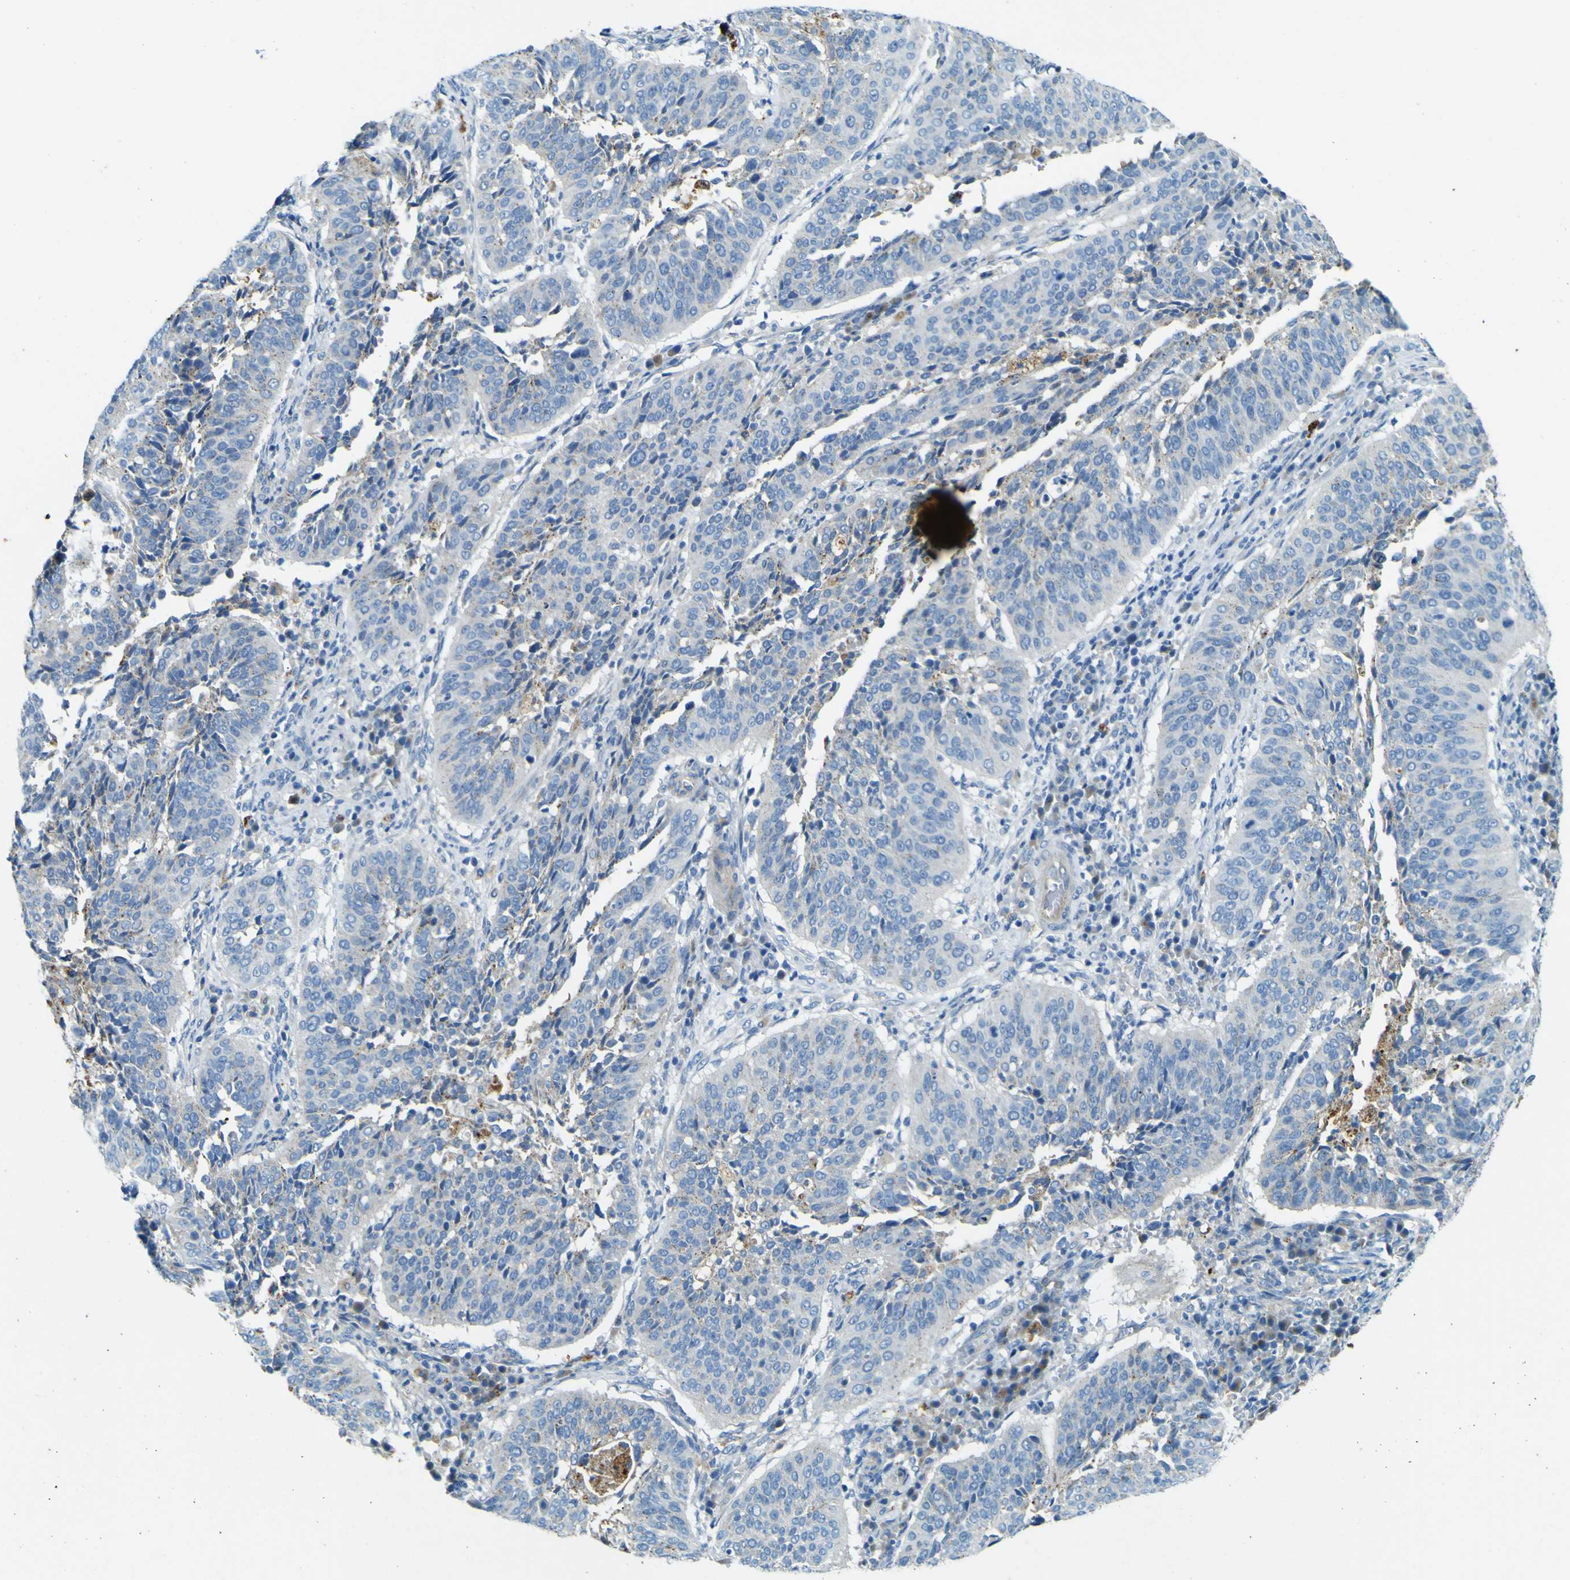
{"staining": {"intensity": "negative", "quantity": "none", "location": "none"}, "tissue": "cervical cancer", "cell_type": "Tumor cells", "image_type": "cancer", "snomed": [{"axis": "morphology", "description": "Normal tissue, NOS"}, {"axis": "morphology", "description": "Squamous cell carcinoma, NOS"}, {"axis": "topography", "description": "Cervix"}], "caption": "High power microscopy photomicrograph of an IHC micrograph of cervical squamous cell carcinoma, revealing no significant expression in tumor cells.", "gene": "PDE9A", "patient": {"sex": "female", "age": 39}}